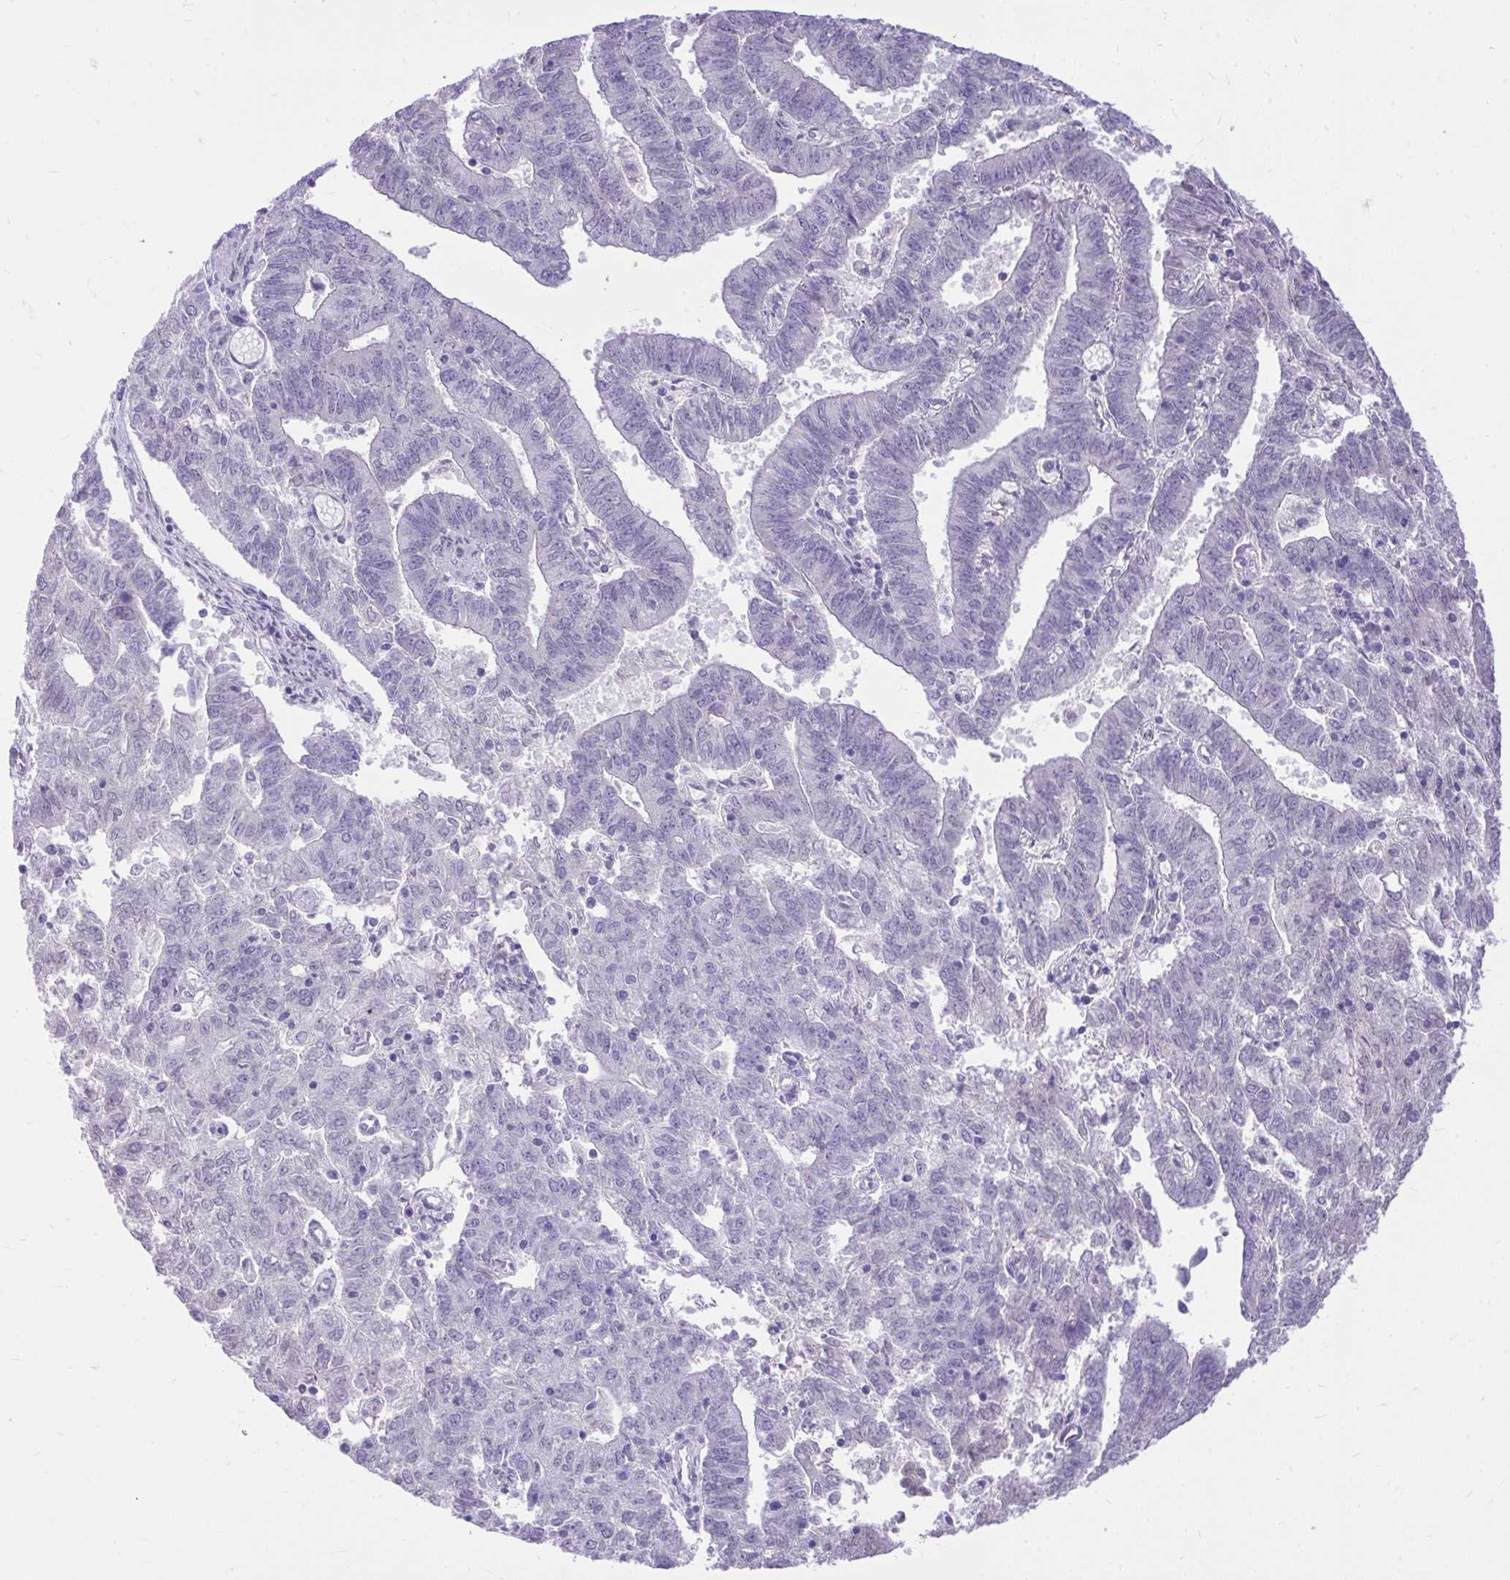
{"staining": {"intensity": "negative", "quantity": "none", "location": "none"}, "tissue": "endometrial cancer", "cell_type": "Tumor cells", "image_type": "cancer", "snomed": [{"axis": "morphology", "description": "Adenocarcinoma, NOS"}, {"axis": "topography", "description": "Endometrium"}], "caption": "Immunohistochemistry image of human endometrial cancer stained for a protein (brown), which reveals no expression in tumor cells. (DAB (3,3'-diaminobenzidine) immunohistochemistry, high magnification).", "gene": "CEACAM18", "patient": {"sex": "female", "age": 82}}